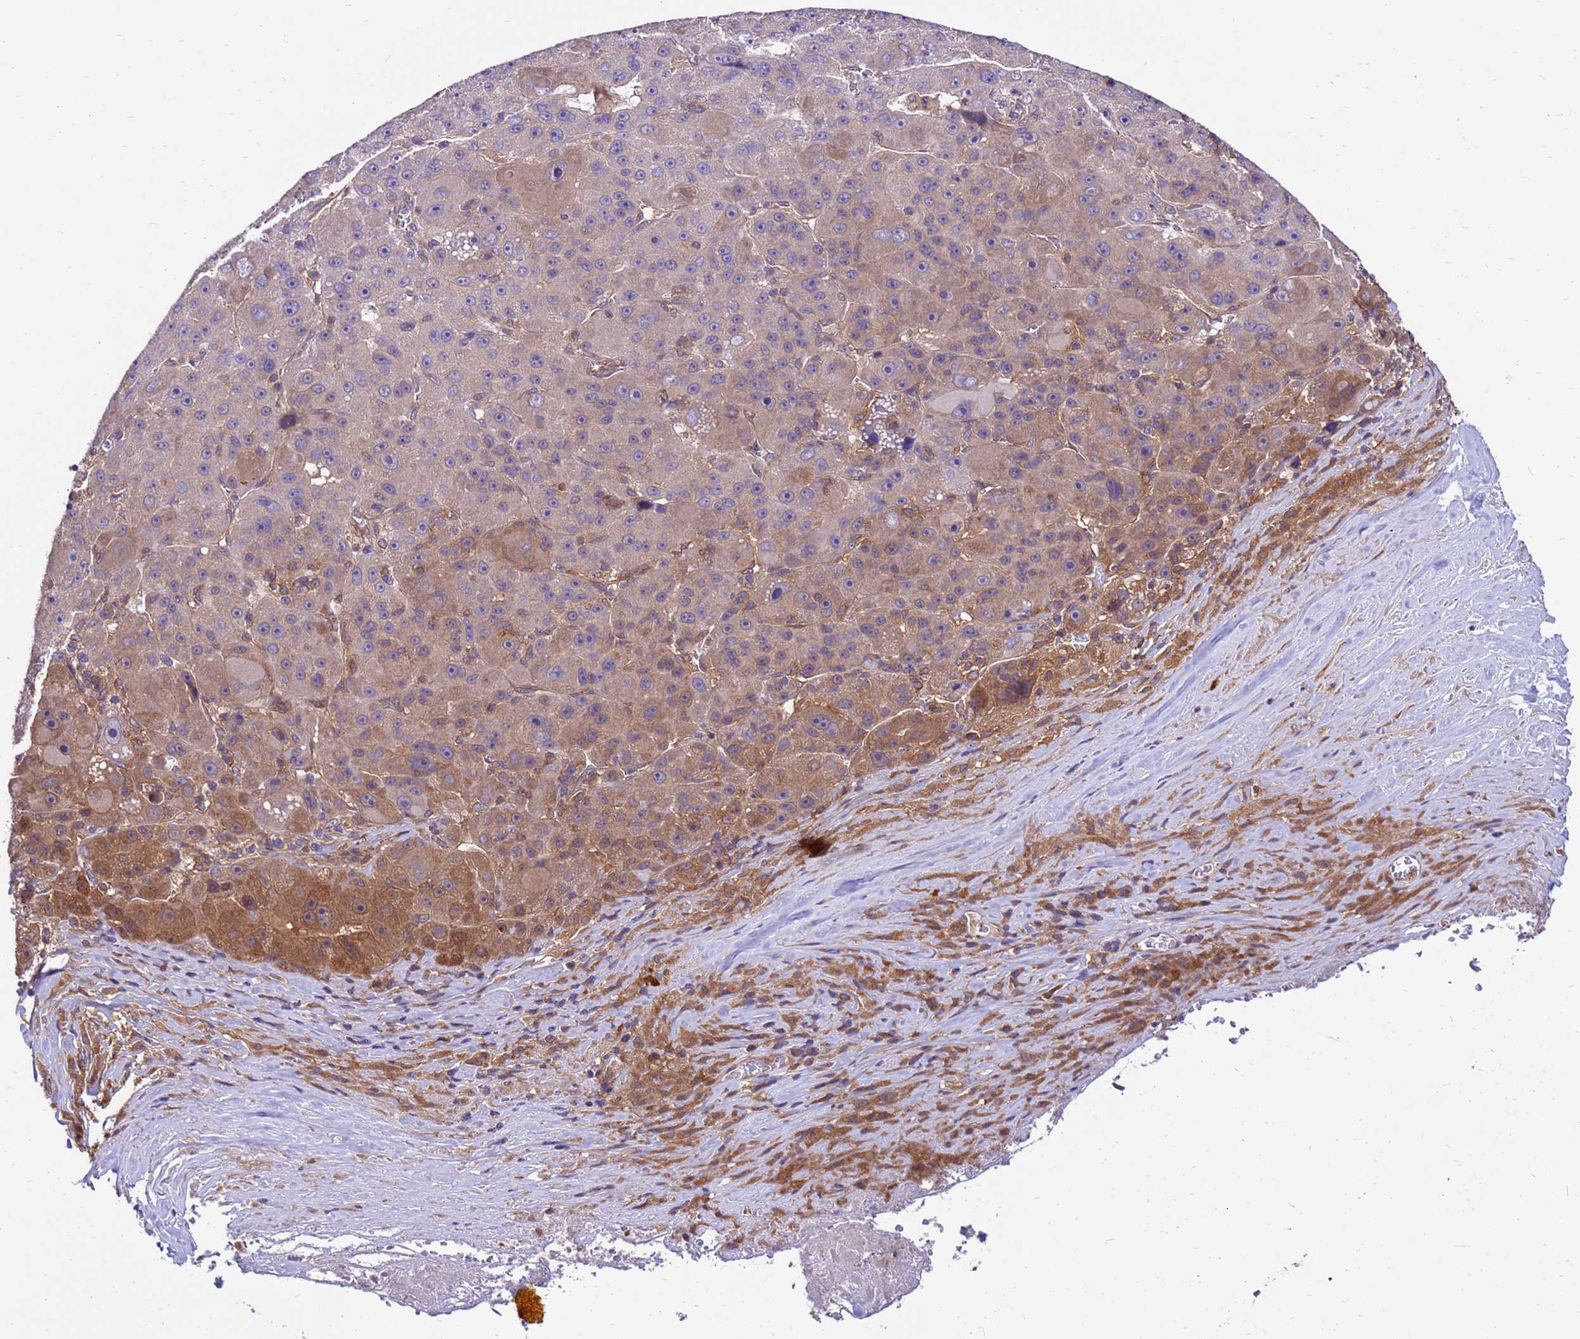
{"staining": {"intensity": "moderate", "quantity": "<25%", "location": "cytoplasmic/membranous"}, "tissue": "liver cancer", "cell_type": "Tumor cells", "image_type": "cancer", "snomed": [{"axis": "morphology", "description": "Carcinoma, Hepatocellular, NOS"}, {"axis": "topography", "description": "Liver"}], "caption": "An image of human liver cancer (hepatocellular carcinoma) stained for a protein reveals moderate cytoplasmic/membranous brown staining in tumor cells. (DAB (3,3'-diaminobenzidine) IHC, brown staining for protein, blue staining for nuclei).", "gene": "GET3", "patient": {"sex": "male", "age": 76}}